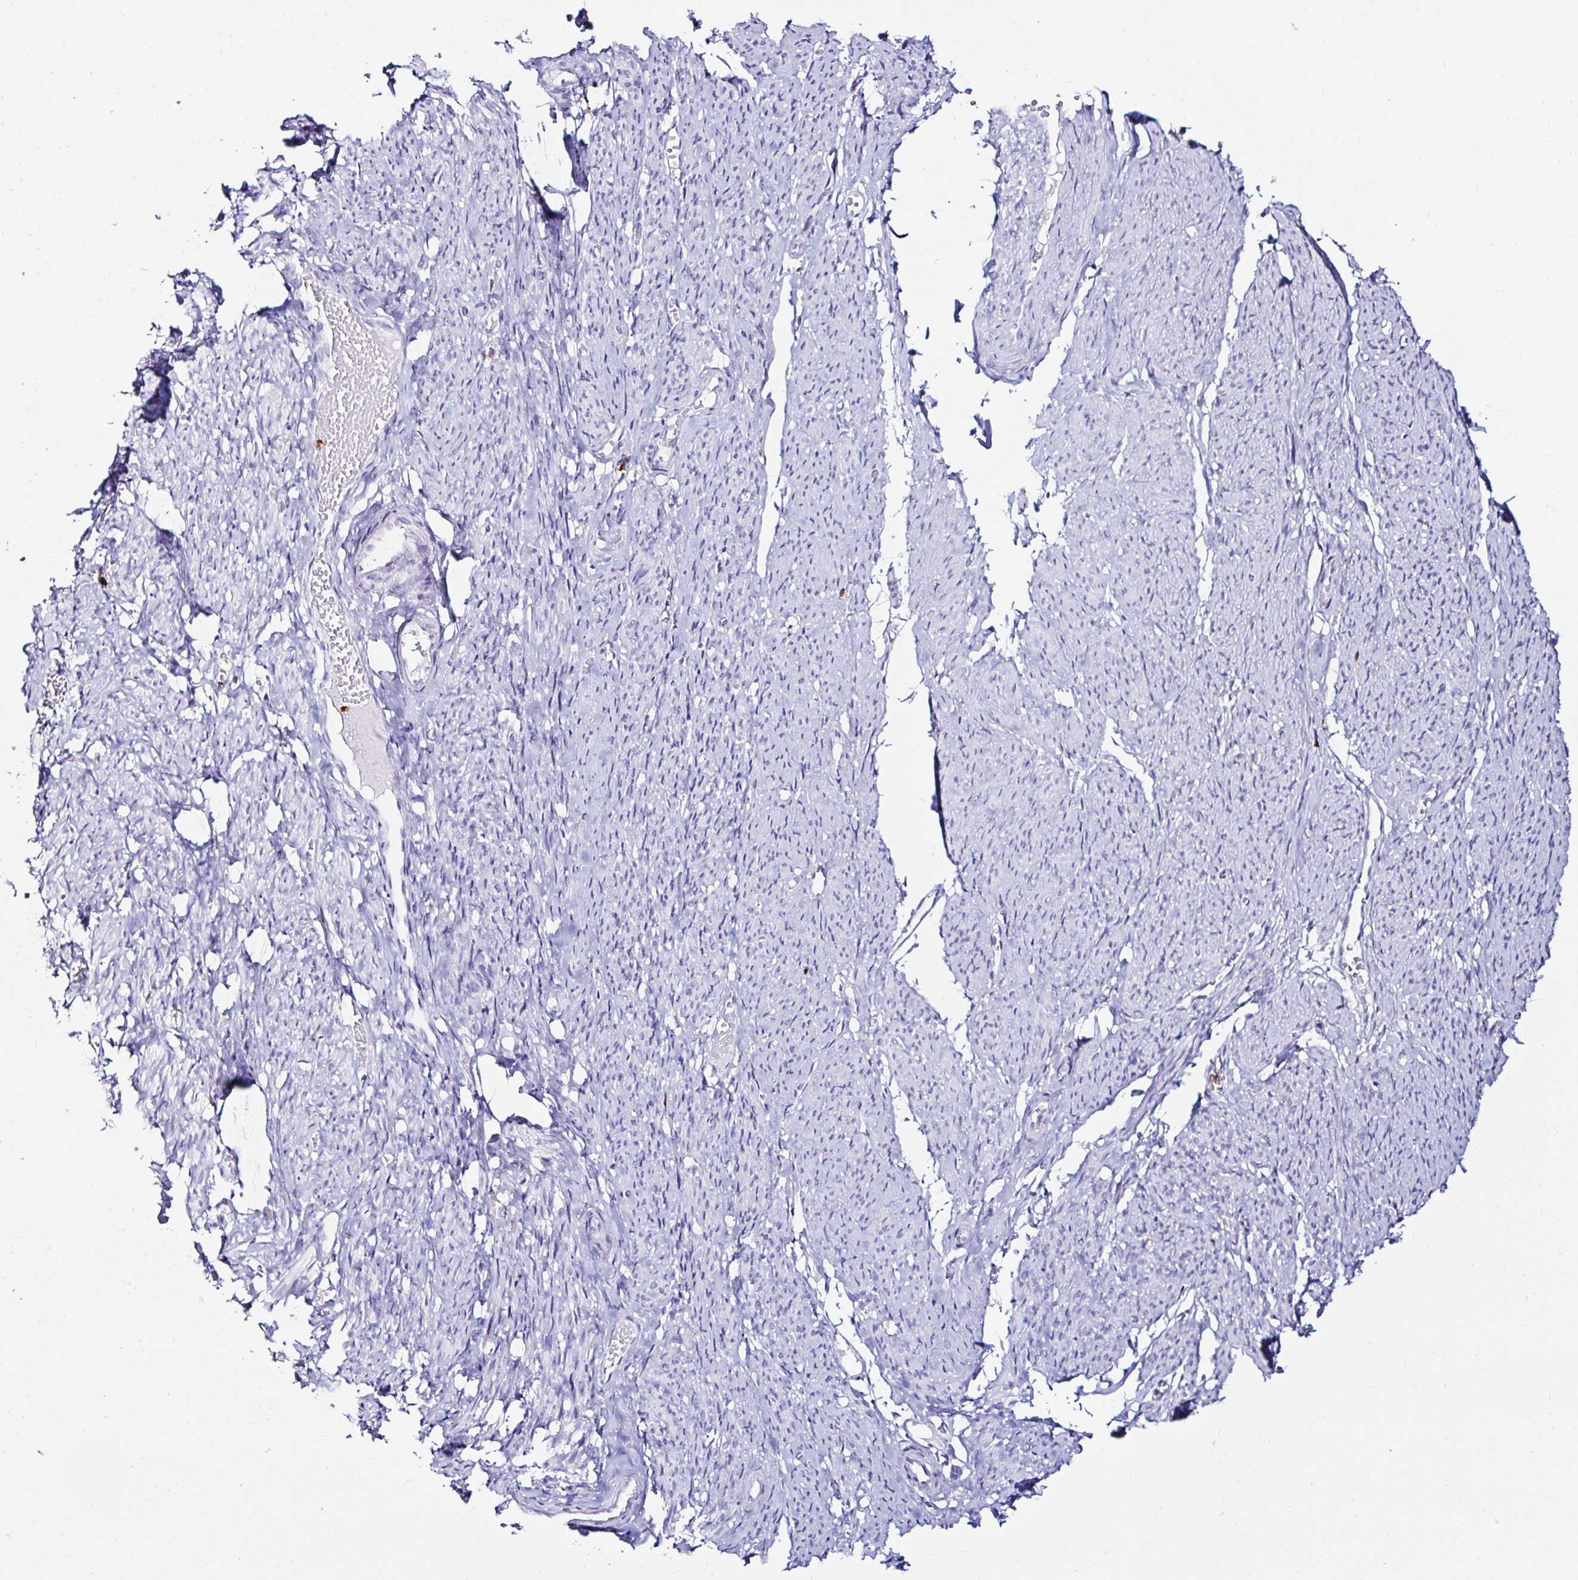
{"staining": {"intensity": "negative", "quantity": "none", "location": "none"}, "tissue": "smooth muscle", "cell_type": "Smooth muscle cells", "image_type": "normal", "snomed": [{"axis": "morphology", "description": "Normal tissue, NOS"}, {"axis": "topography", "description": "Smooth muscle"}], "caption": "The image shows no staining of smooth muscle cells in benign smooth muscle. (DAB (3,3'-diaminobenzidine) IHC with hematoxylin counter stain).", "gene": "CYBB", "patient": {"sex": "female", "age": 65}}